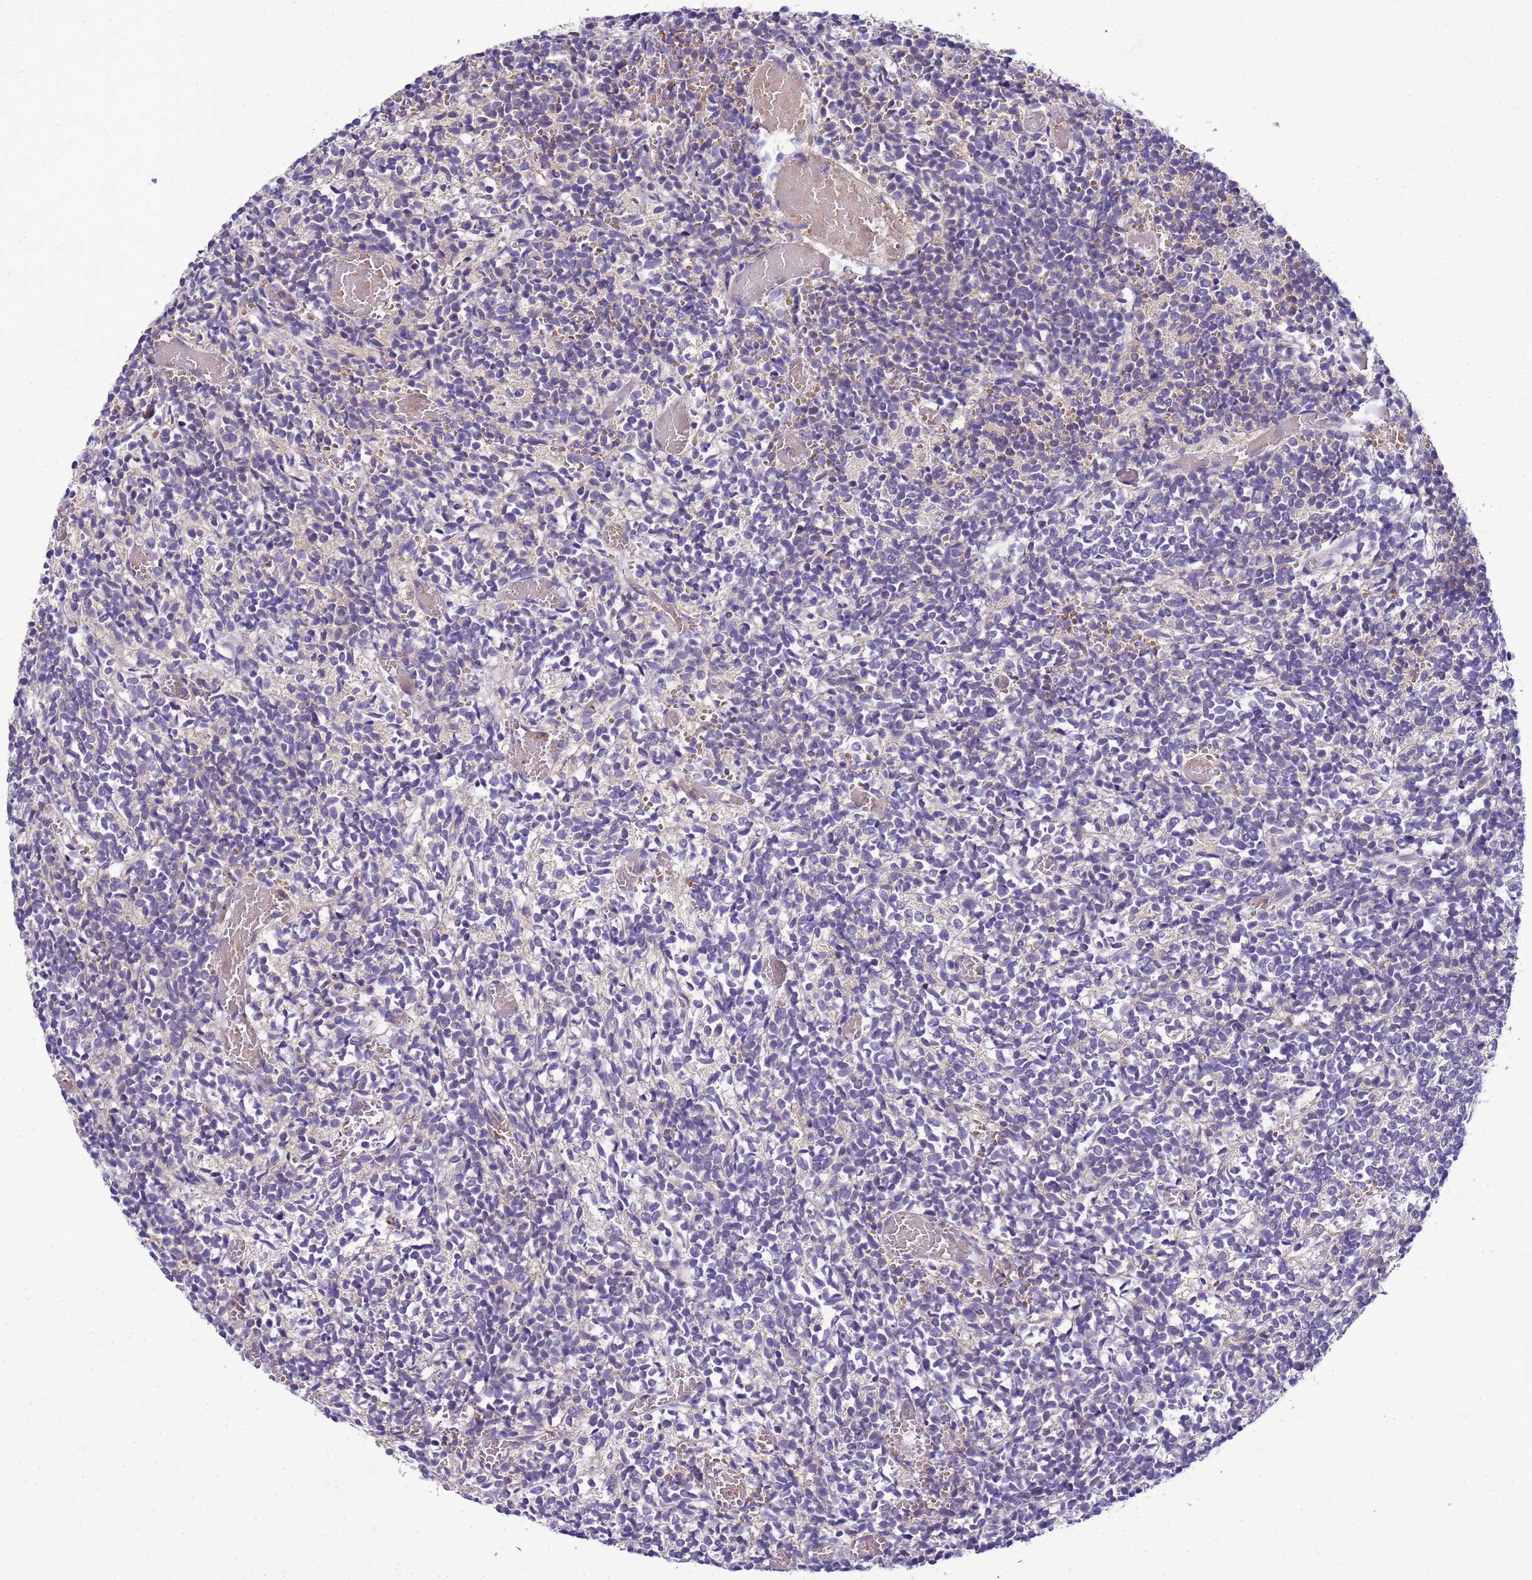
{"staining": {"intensity": "negative", "quantity": "none", "location": "none"}, "tissue": "glioma", "cell_type": "Tumor cells", "image_type": "cancer", "snomed": [{"axis": "morphology", "description": "Glioma, malignant, Low grade"}, {"axis": "topography", "description": "Brain"}], "caption": "Human glioma stained for a protein using IHC exhibits no positivity in tumor cells.", "gene": "DDI2", "patient": {"sex": "female", "age": 1}}